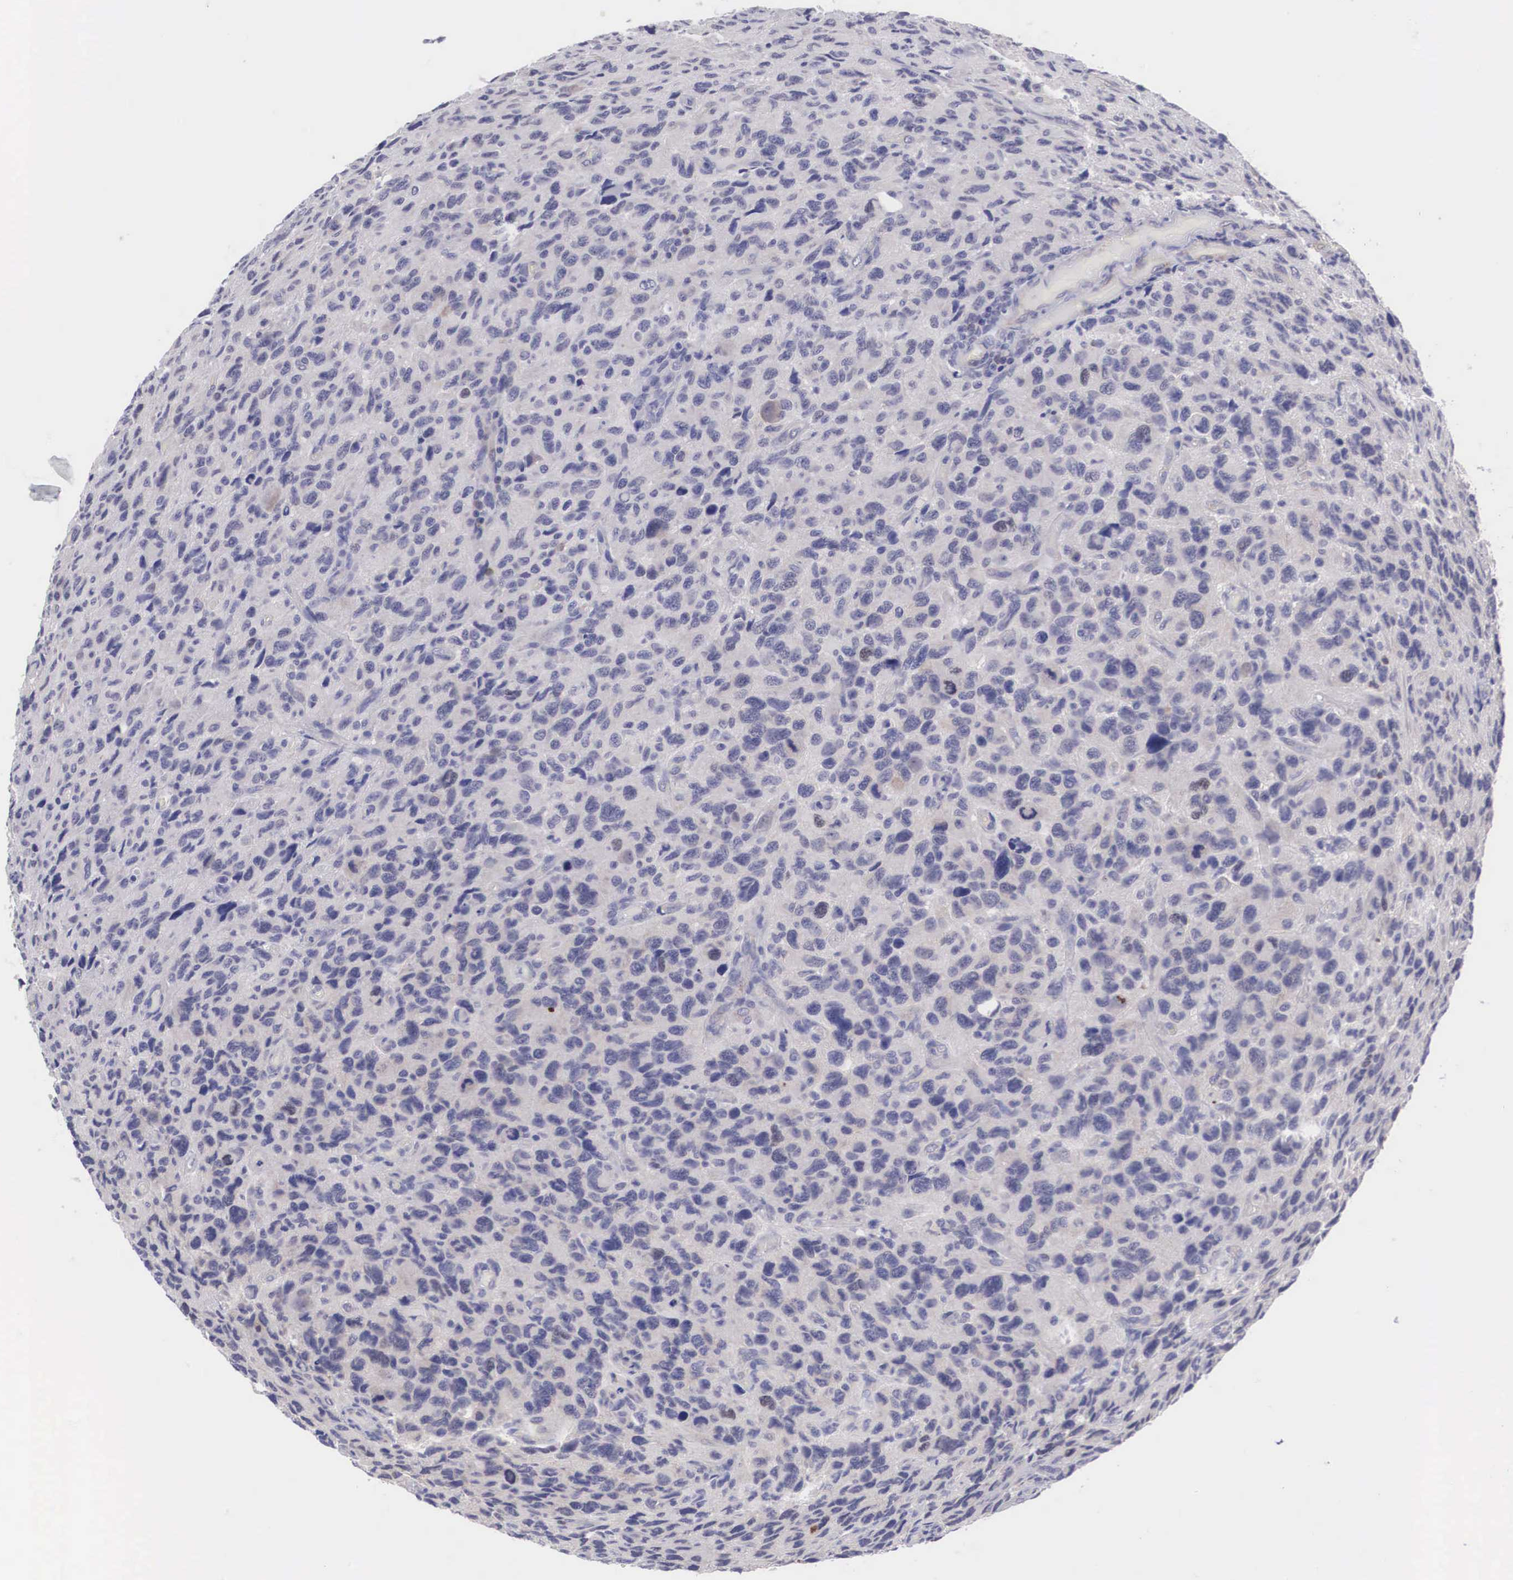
{"staining": {"intensity": "negative", "quantity": "none", "location": "none"}, "tissue": "glioma", "cell_type": "Tumor cells", "image_type": "cancer", "snomed": [{"axis": "morphology", "description": "Glioma, malignant, High grade"}, {"axis": "topography", "description": "Brain"}], "caption": "Glioma was stained to show a protein in brown. There is no significant staining in tumor cells.", "gene": "MAST4", "patient": {"sex": "female", "age": 60}}